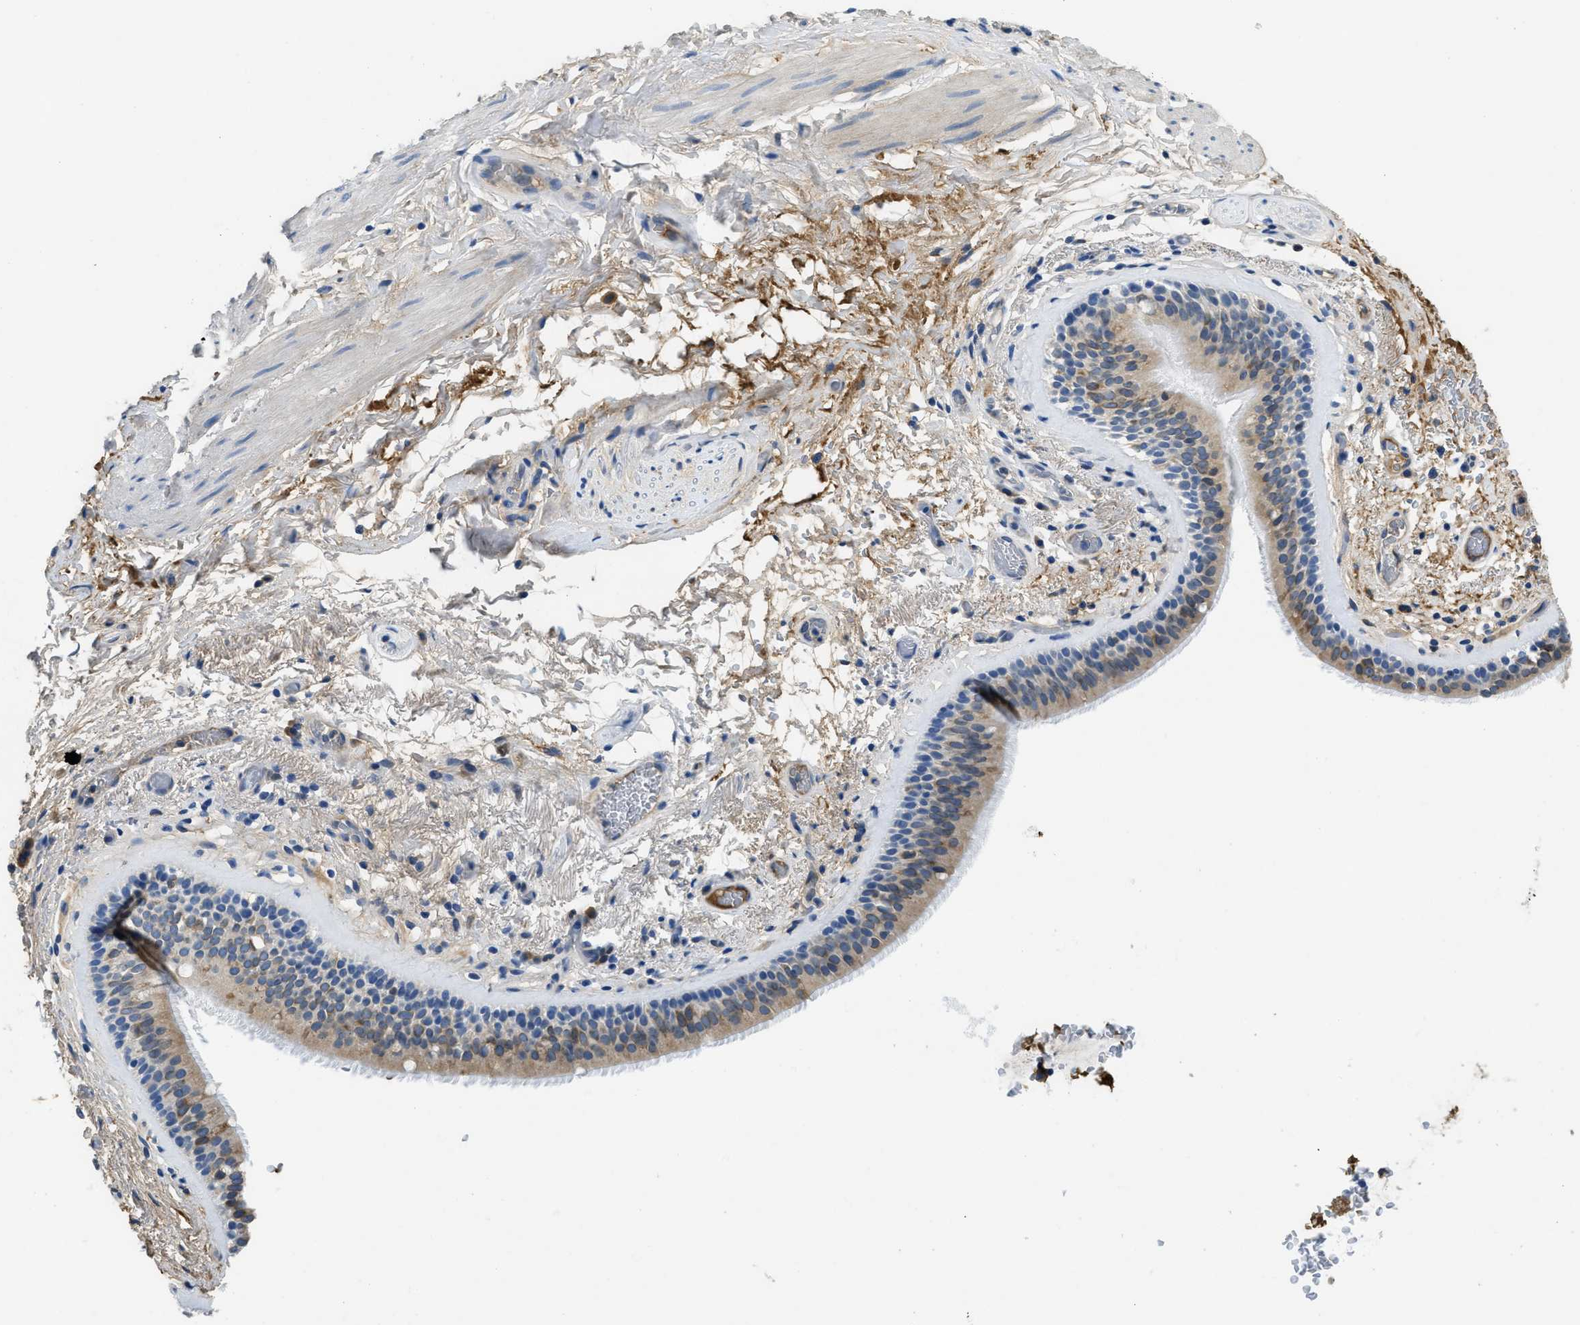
{"staining": {"intensity": "moderate", "quantity": ">75%", "location": "cytoplasmic/membranous"}, "tissue": "bronchus", "cell_type": "Respiratory epithelial cells", "image_type": "normal", "snomed": [{"axis": "morphology", "description": "Normal tissue, NOS"}, {"axis": "topography", "description": "Cartilage tissue"}], "caption": "IHC staining of normal bronchus, which exhibits medium levels of moderate cytoplasmic/membranous positivity in about >75% of respiratory epithelial cells indicating moderate cytoplasmic/membranous protein positivity. The staining was performed using DAB (brown) for protein detection and nuclei were counterstained in hematoxylin (blue).", "gene": "MPDU1", "patient": {"sex": "female", "age": 63}}